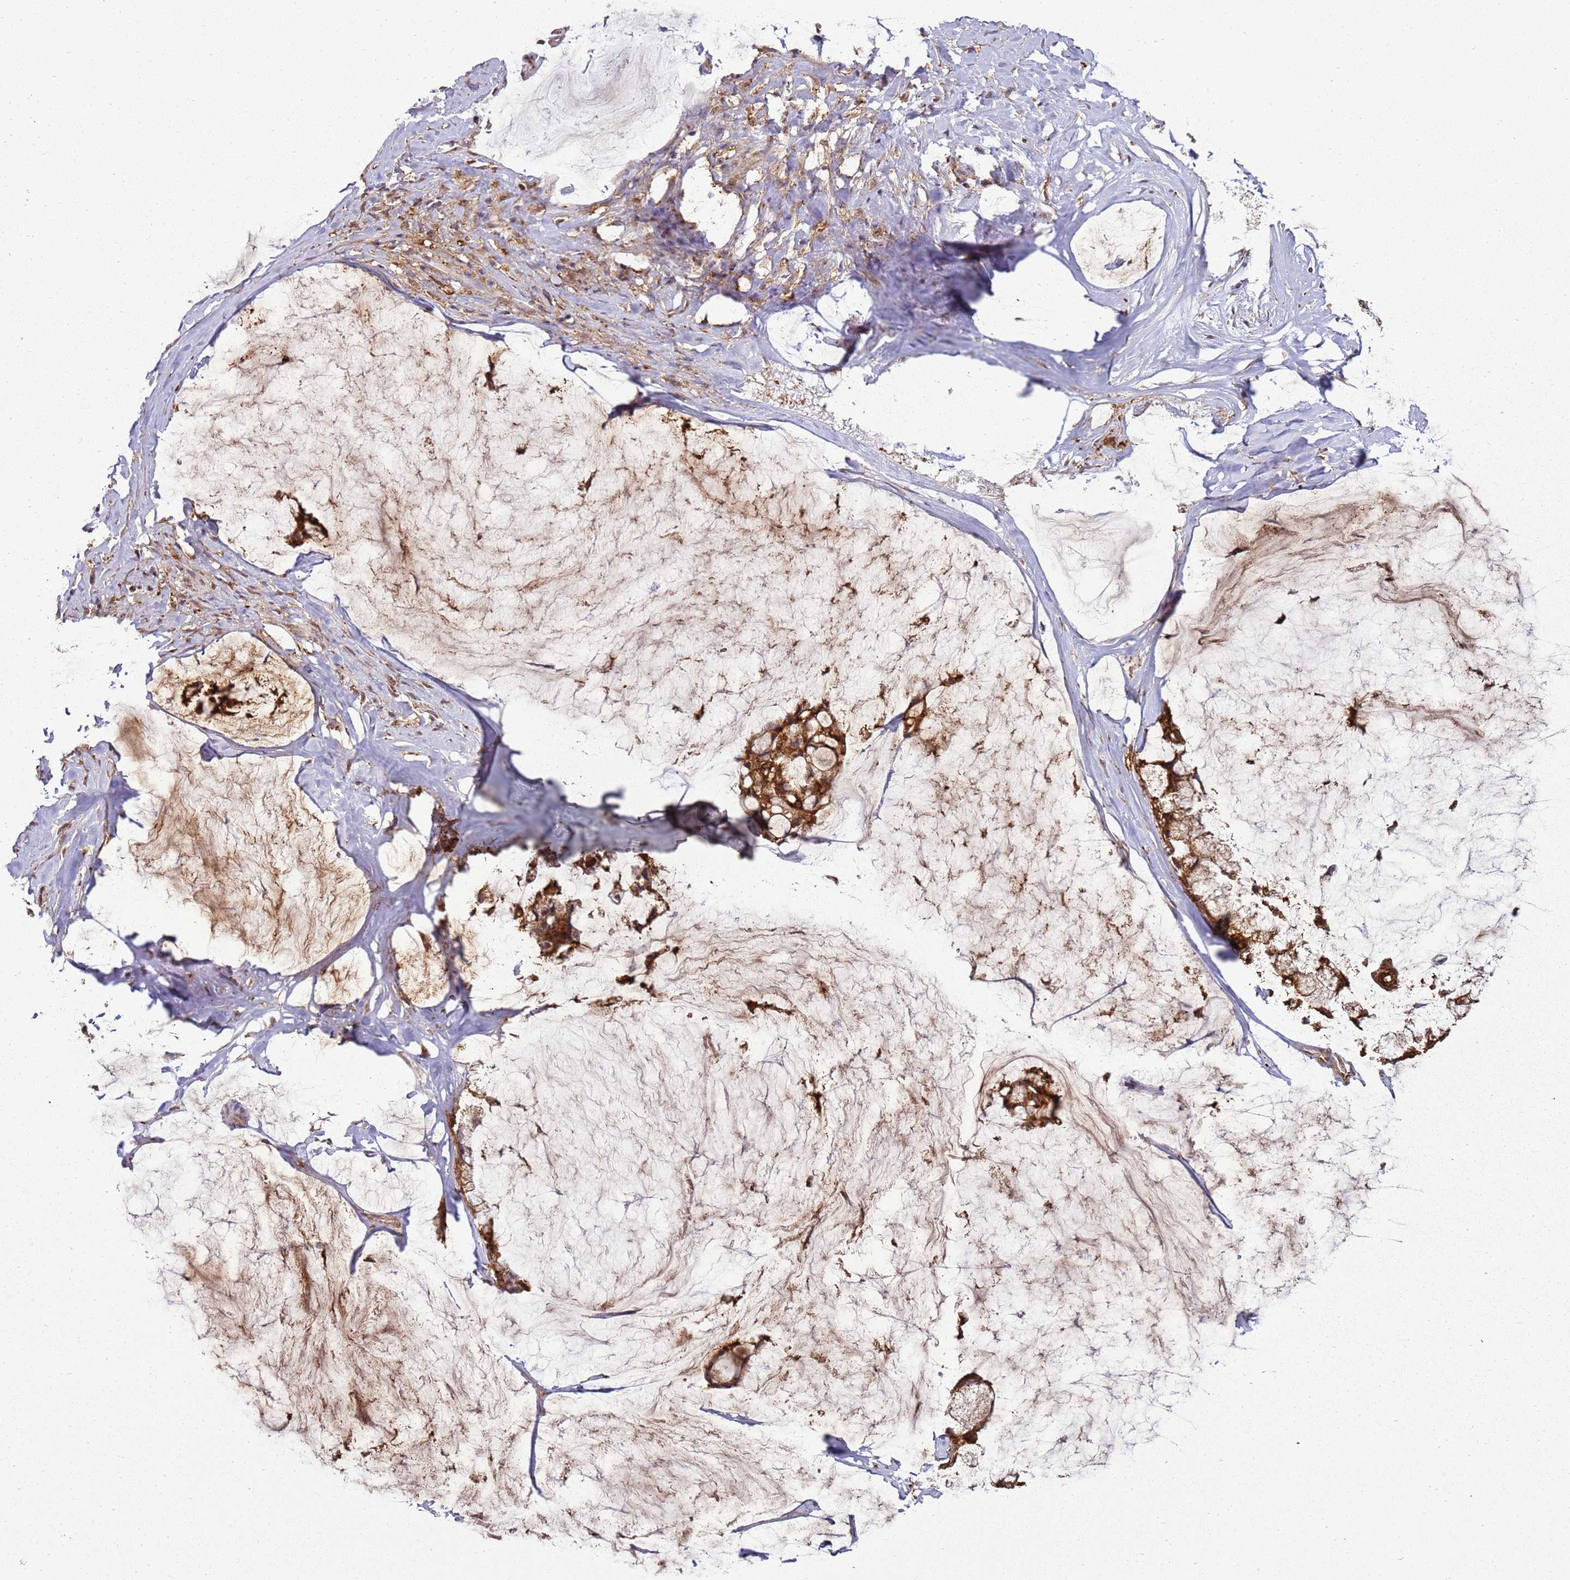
{"staining": {"intensity": "moderate", "quantity": ">75%", "location": "cytoplasmic/membranous"}, "tissue": "ovarian cancer", "cell_type": "Tumor cells", "image_type": "cancer", "snomed": [{"axis": "morphology", "description": "Cystadenocarcinoma, mucinous, NOS"}, {"axis": "topography", "description": "Ovary"}], "caption": "A medium amount of moderate cytoplasmic/membranous expression is present in approximately >75% of tumor cells in ovarian mucinous cystadenocarcinoma tissue.", "gene": "GABRE", "patient": {"sex": "female", "age": 39}}